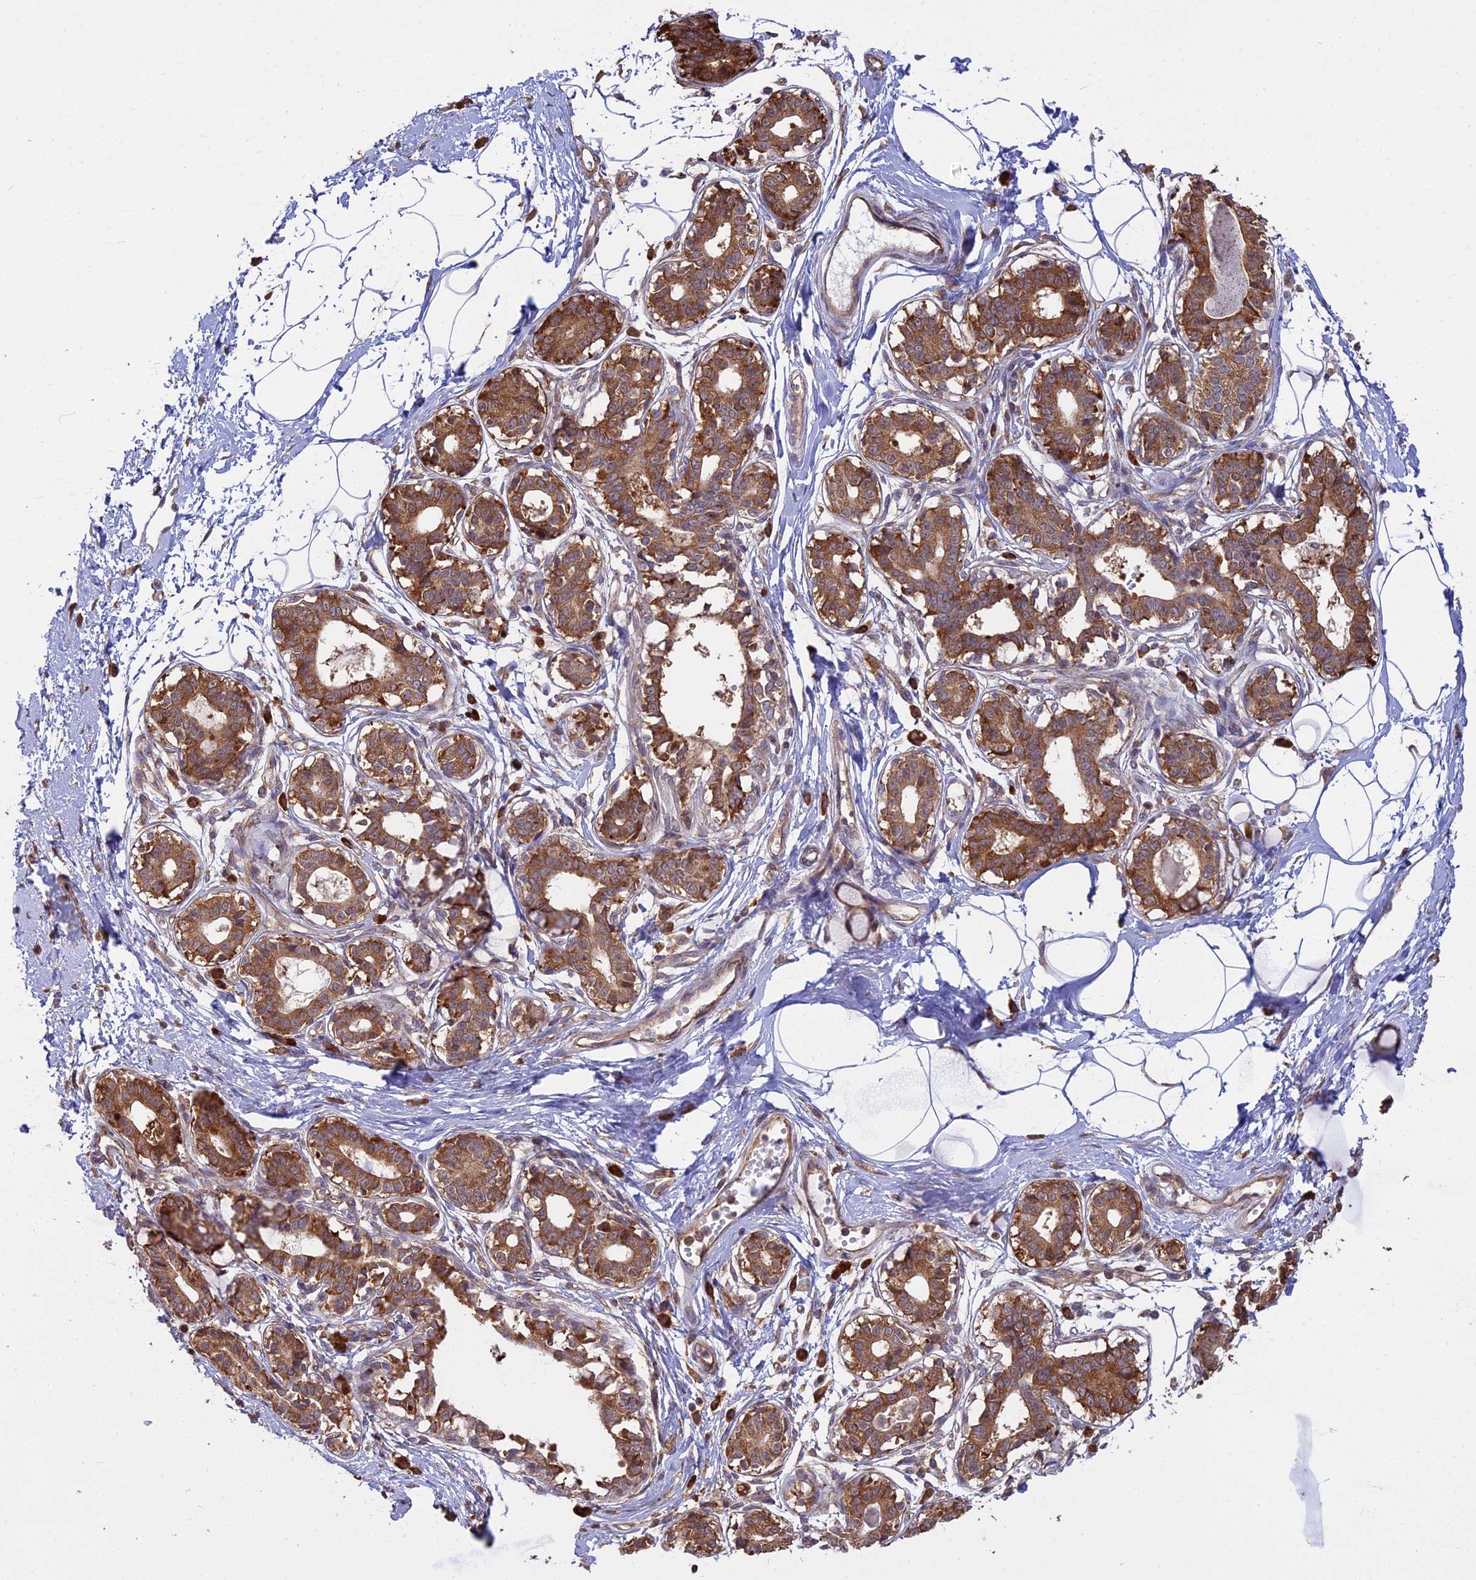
{"staining": {"intensity": "moderate", "quantity": ">75%", "location": "cytoplasmic/membranous"}, "tissue": "breast", "cell_type": "Adipocytes", "image_type": "normal", "snomed": [{"axis": "morphology", "description": "Normal tissue, NOS"}, {"axis": "topography", "description": "Breast"}], "caption": "Moderate cytoplasmic/membranous protein positivity is identified in approximately >75% of adipocytes in breast.", "gene": "RPL26", "patient": {"sex": "female", "age": 45}}